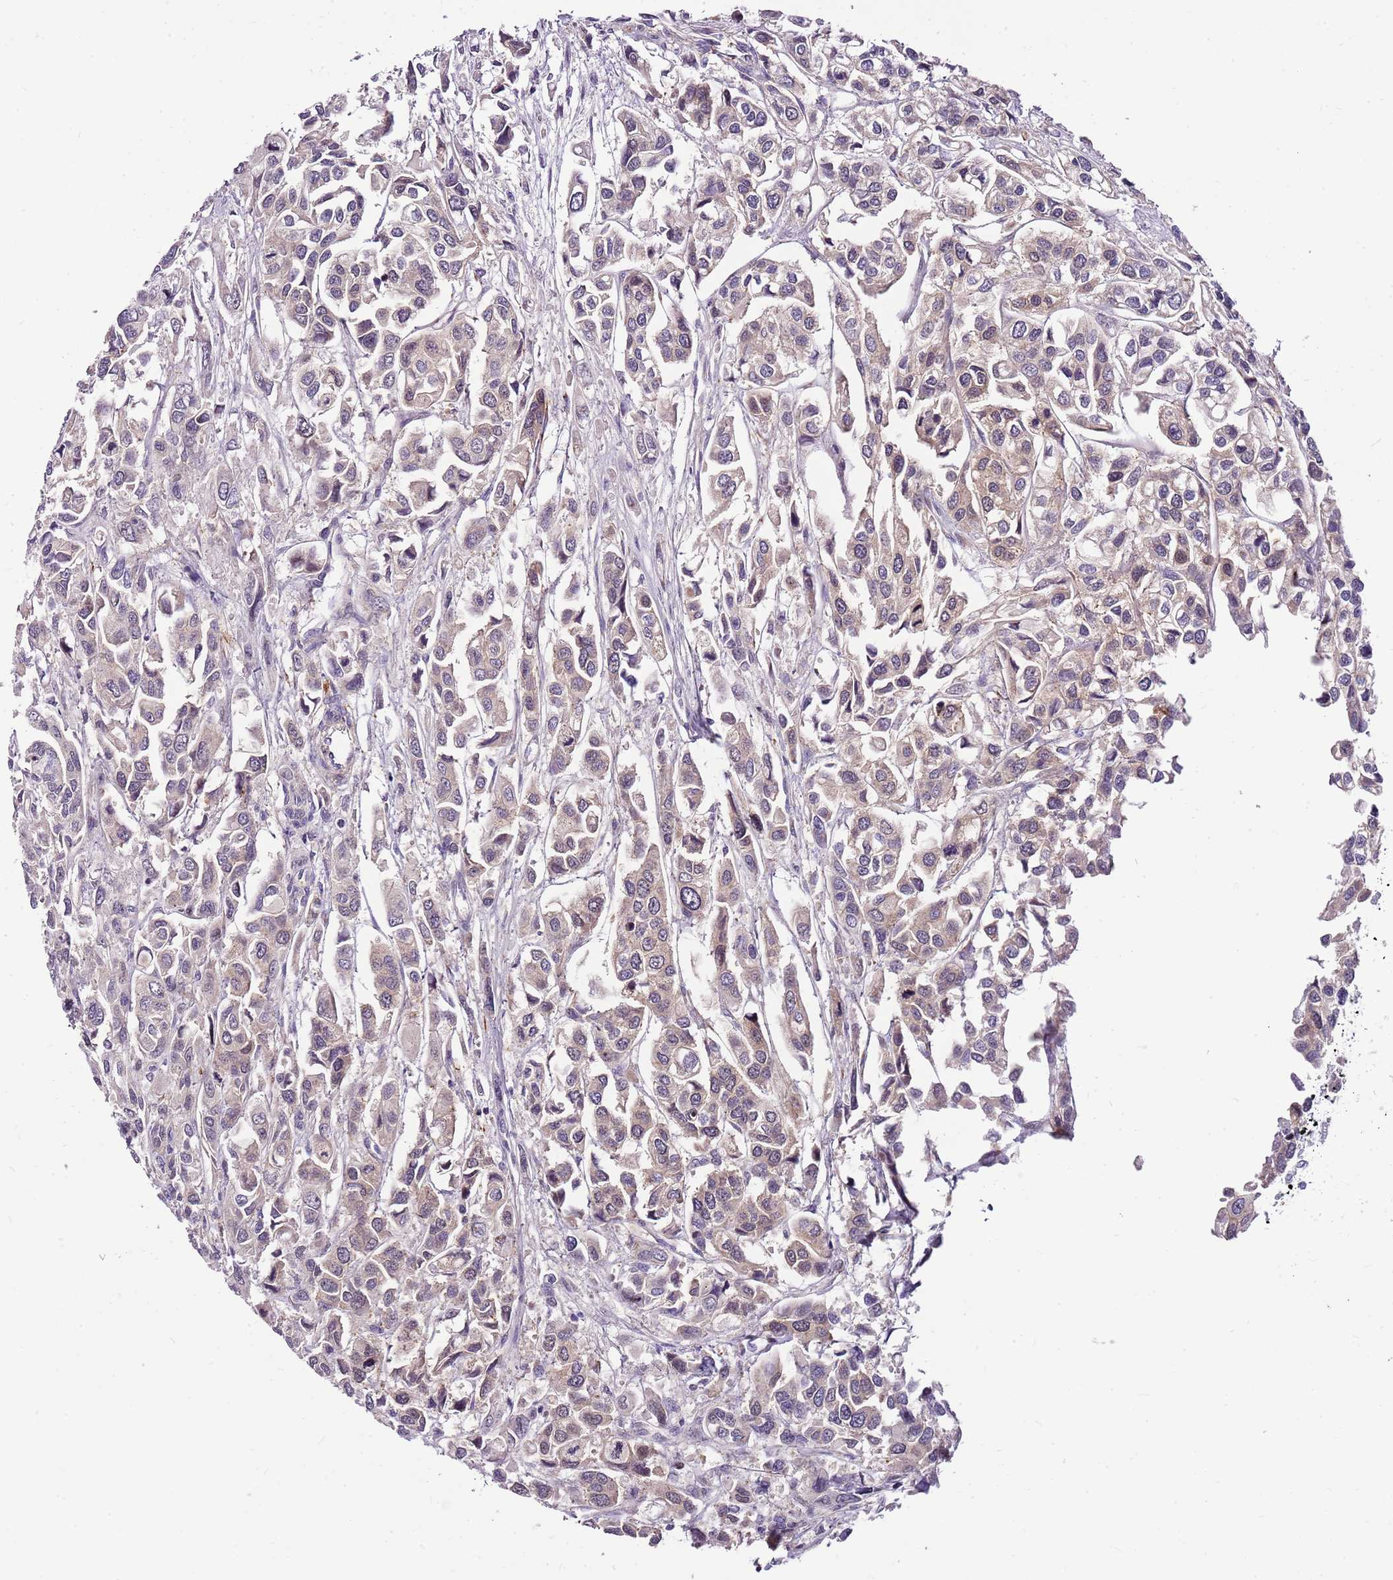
{"staining": {"intensity": "weak", "quantity": "<25%", "location": "cytoplasmic/membranous"}, "tissue": "urothelial cancer", "cell_type": "Tumor cells", "image_type": "cancer", "snomed": [{"axis": "morphology", "description": "Urothelial carcinoma, High grade"}, {"axis": "topography", "description": "Urinary bladder"}], "caption": "Tumor cells are negative for brown protein staining in urothelial carcinoma (high-grade). The staining is performed using DAB brown chromogen with nuclei counter-stained in using hematoxylin.", "gene": "POLE3", "patient": {"sex": "male", "age": 67}}